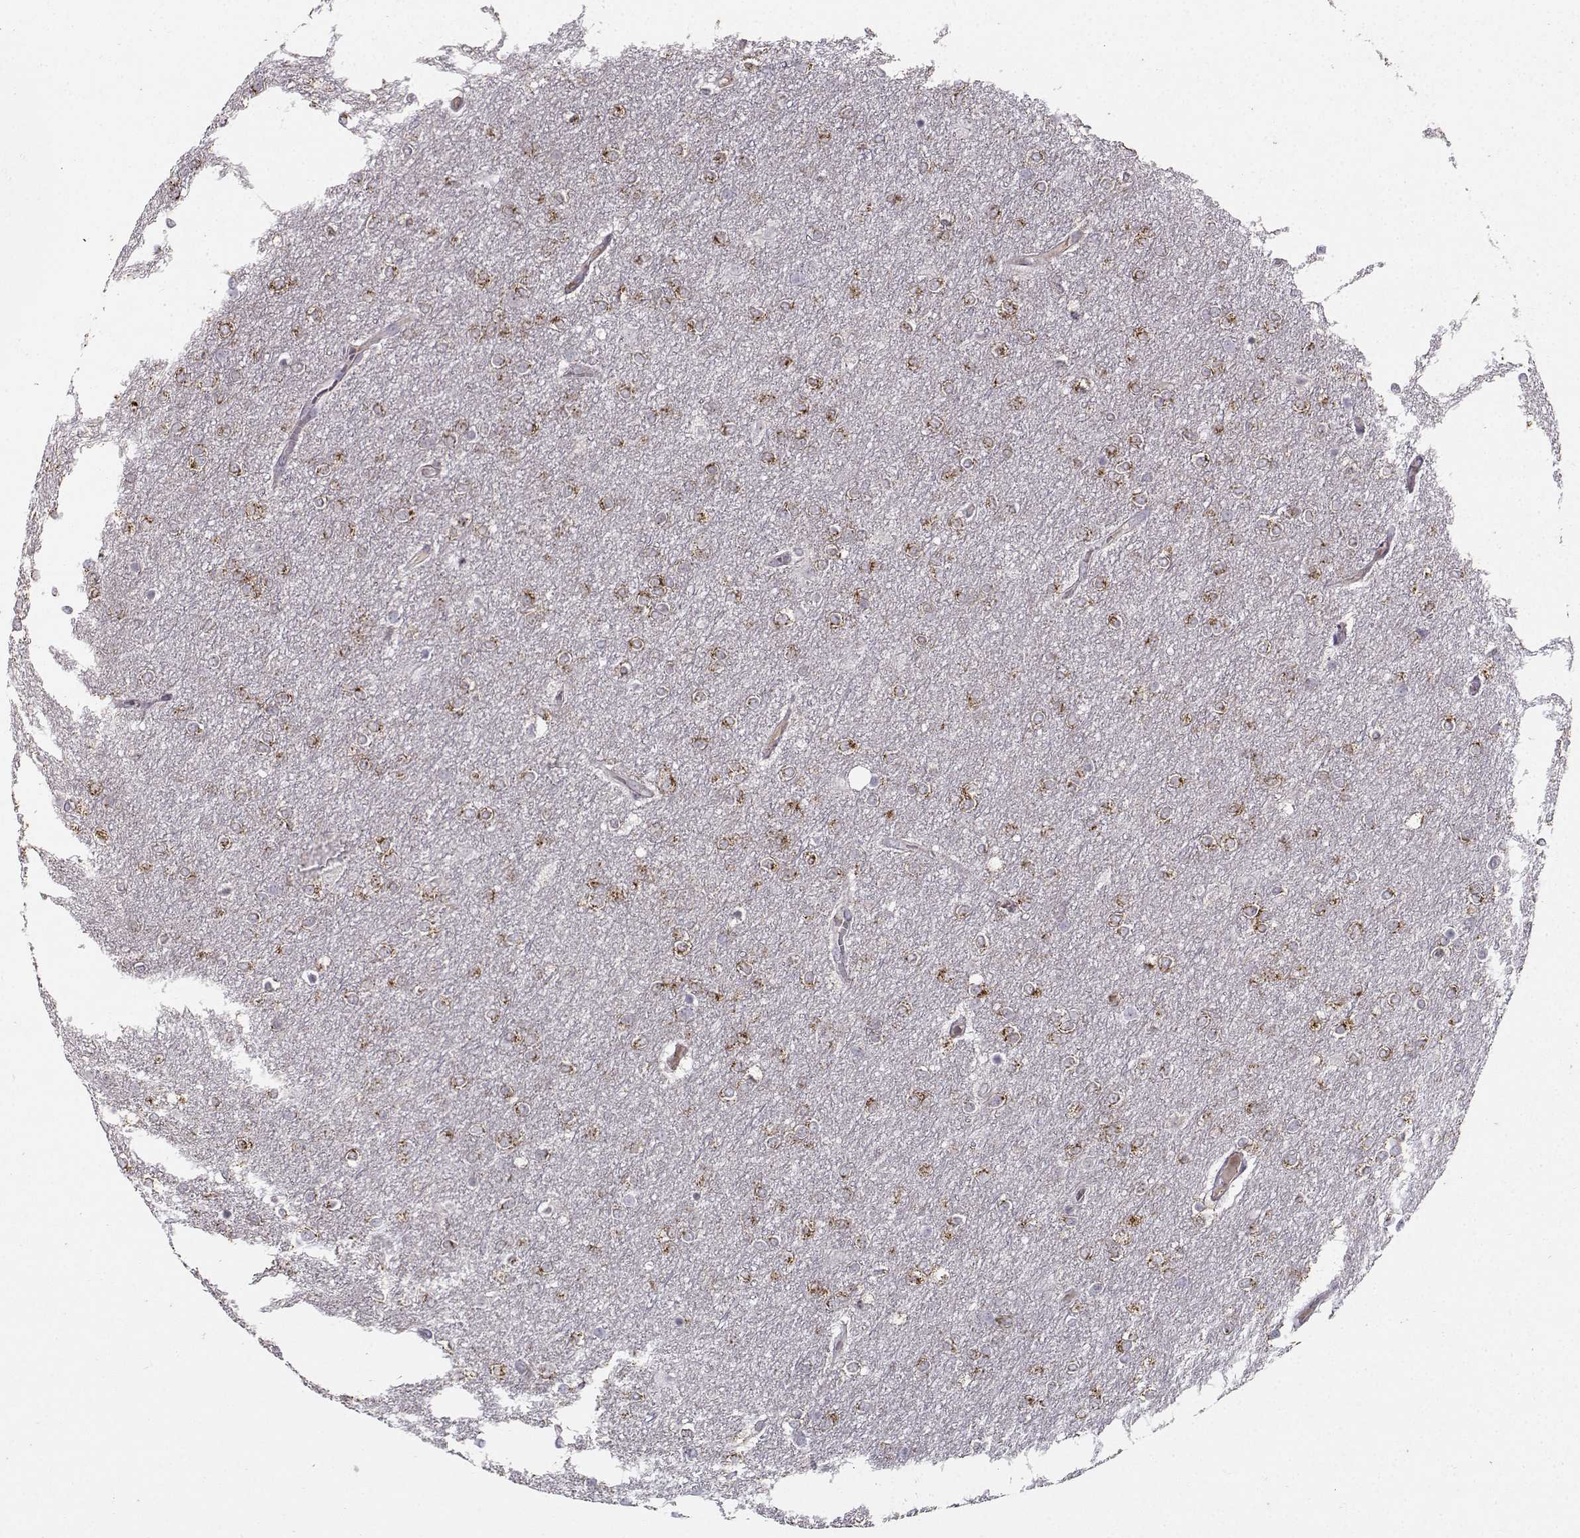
{"staining": {"intensity": "moderate", "quantity": ">75%", "location": "cytoplasmic/membranous"}, "tissue": "glioma", "cell_type": "Tumor cells", "image_type": "cancer", "snomed": [{"axis": "morphology", "description": "Glioma, malignant, High grade"}, {"axis": "topography", "description": "Brain"}], "caption": "Immunohistochemistry micrograph of neoplastic tissue: human glioma stained using IHC shows medium levels of moderate protein expression localized specifically in the cytoplasmic/membranous of tumor cells, appearing as a cytoplasmic/membranous brown color.", "gene": "OPRD1", "patient": {"sex": "female", "age": 61}}